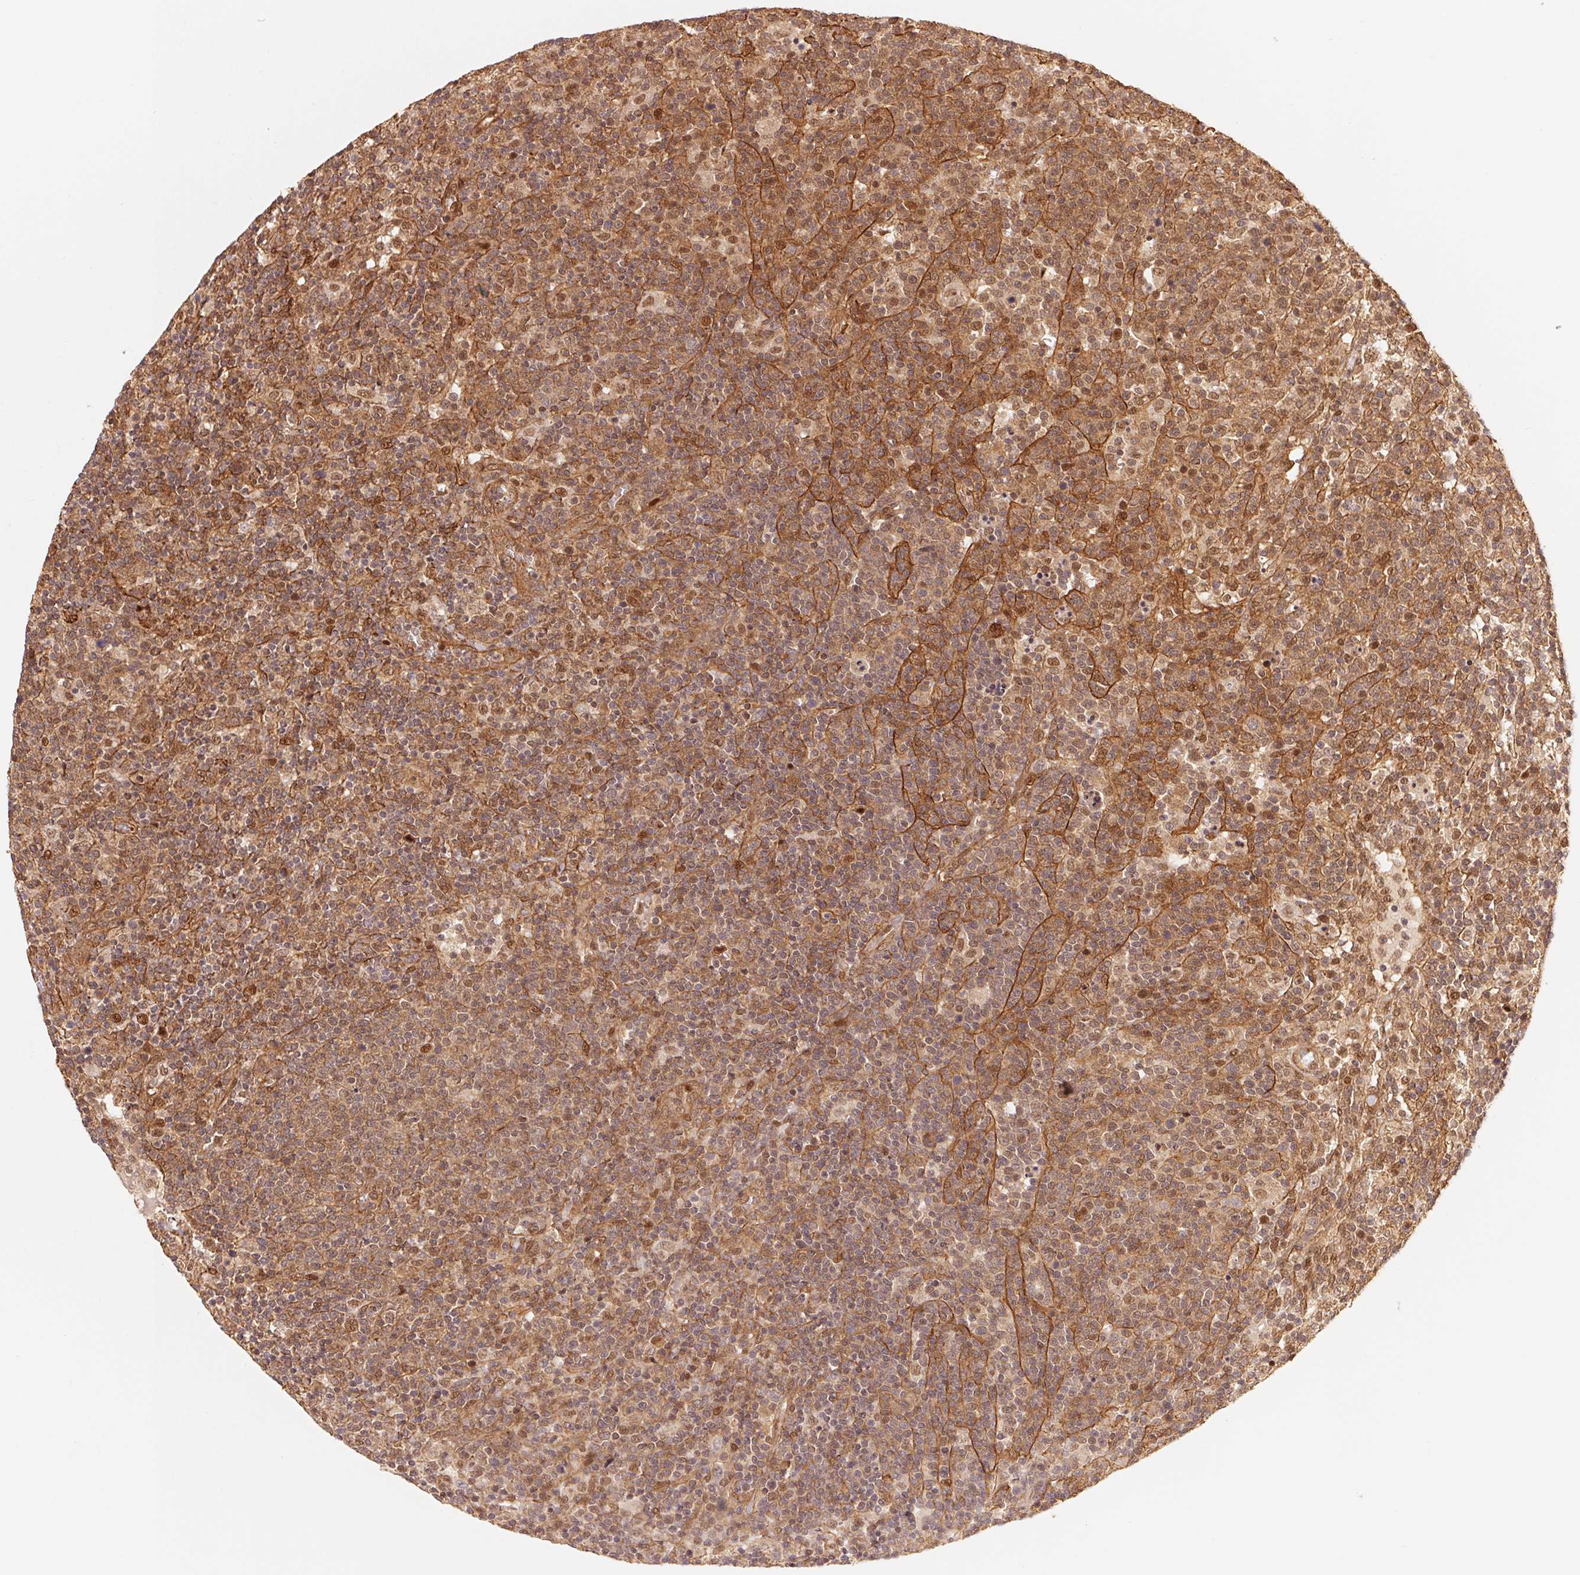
{"staining": {"intensity": "moderate", "quantity": ">75%", "location": "cytoplasmic/membranous,nuclear"}, "tissue": "lymphoma", "cell_type": "Tumor cells", "image_type": "cancer", "snomed": [{"axis": "morphology", "description": "Malignant lymphoma, non-Hodgkin's type, High grade"}, {"axis": "topography", "description": "Lymph node"}], "caption": "IHC of high-grade malignant lymphoma, non-Hodgkin's type shows medium levels of moderate cytoplasmic/membranous and nuclear expression in approximately >75% of tumor cells. The staining was performed using DAB (3,3'-diaminobenzidine), with brown indicating positive protein expression. Nuclei are stained blue with hematoxylin.", "gene": "TNIP2", "patient": {"sex": "male", "age": 61}}